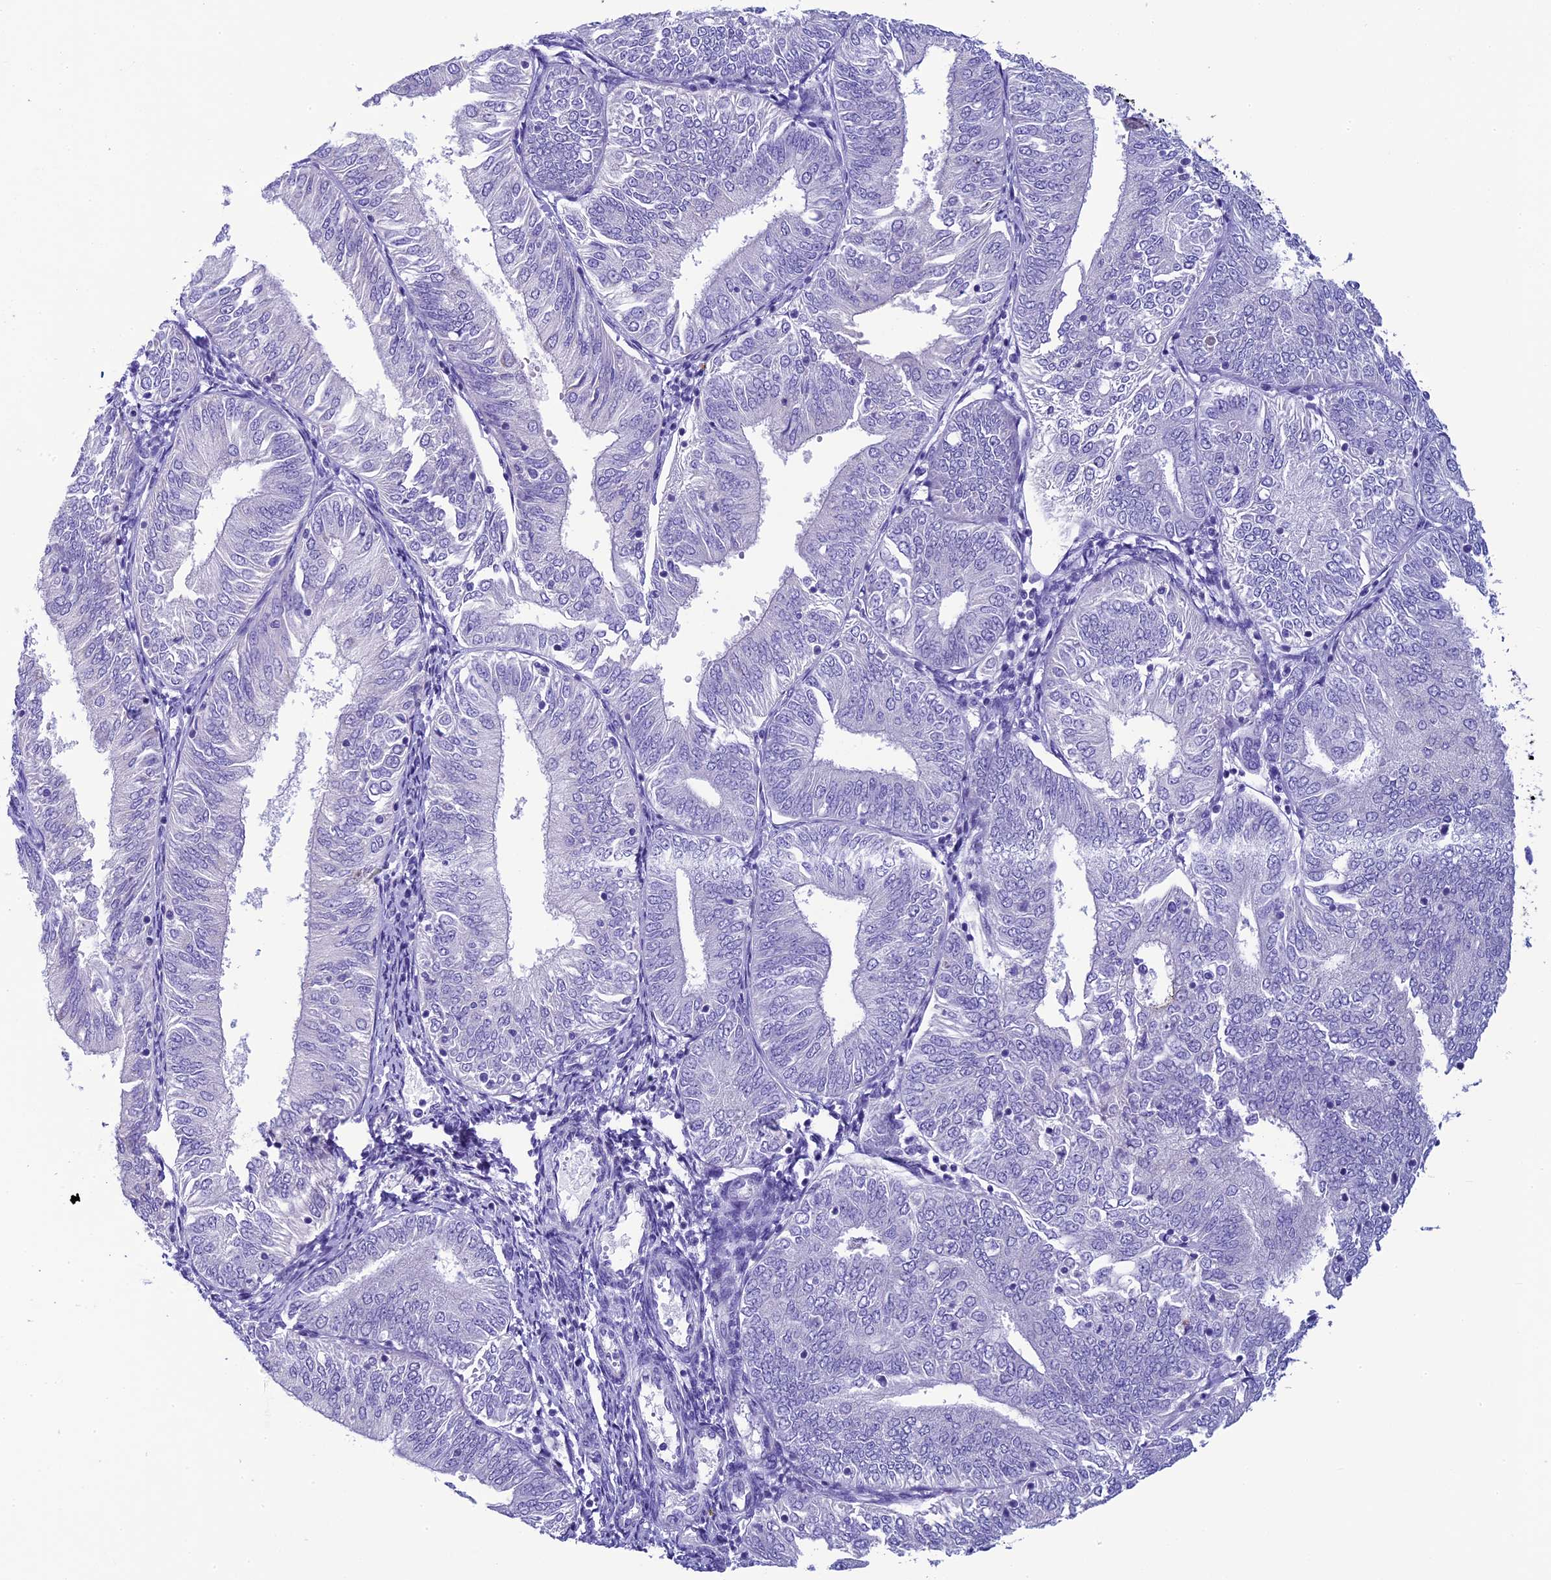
{"staining": {"intensity": "negative", "quantity": "none", "location": "none"}, "tissue": "endometrial cancer", "cell_type": "Tumor cells", "image_type": "cancer", "snomed": [{"axis": "morphology", "description": "Adenocarcinoma, NOS"}, {"axis": "topography", "description": "Endometrium"}], "caption": "Immunohistochemistry (IHC) photomicrograph of adenocarcinoma (endometrial) stained for a protein (brown), which demonstrates no positivity in tumor cells.", "gene": "SCEL", "patient": {"sex": "female", "age": 58}}